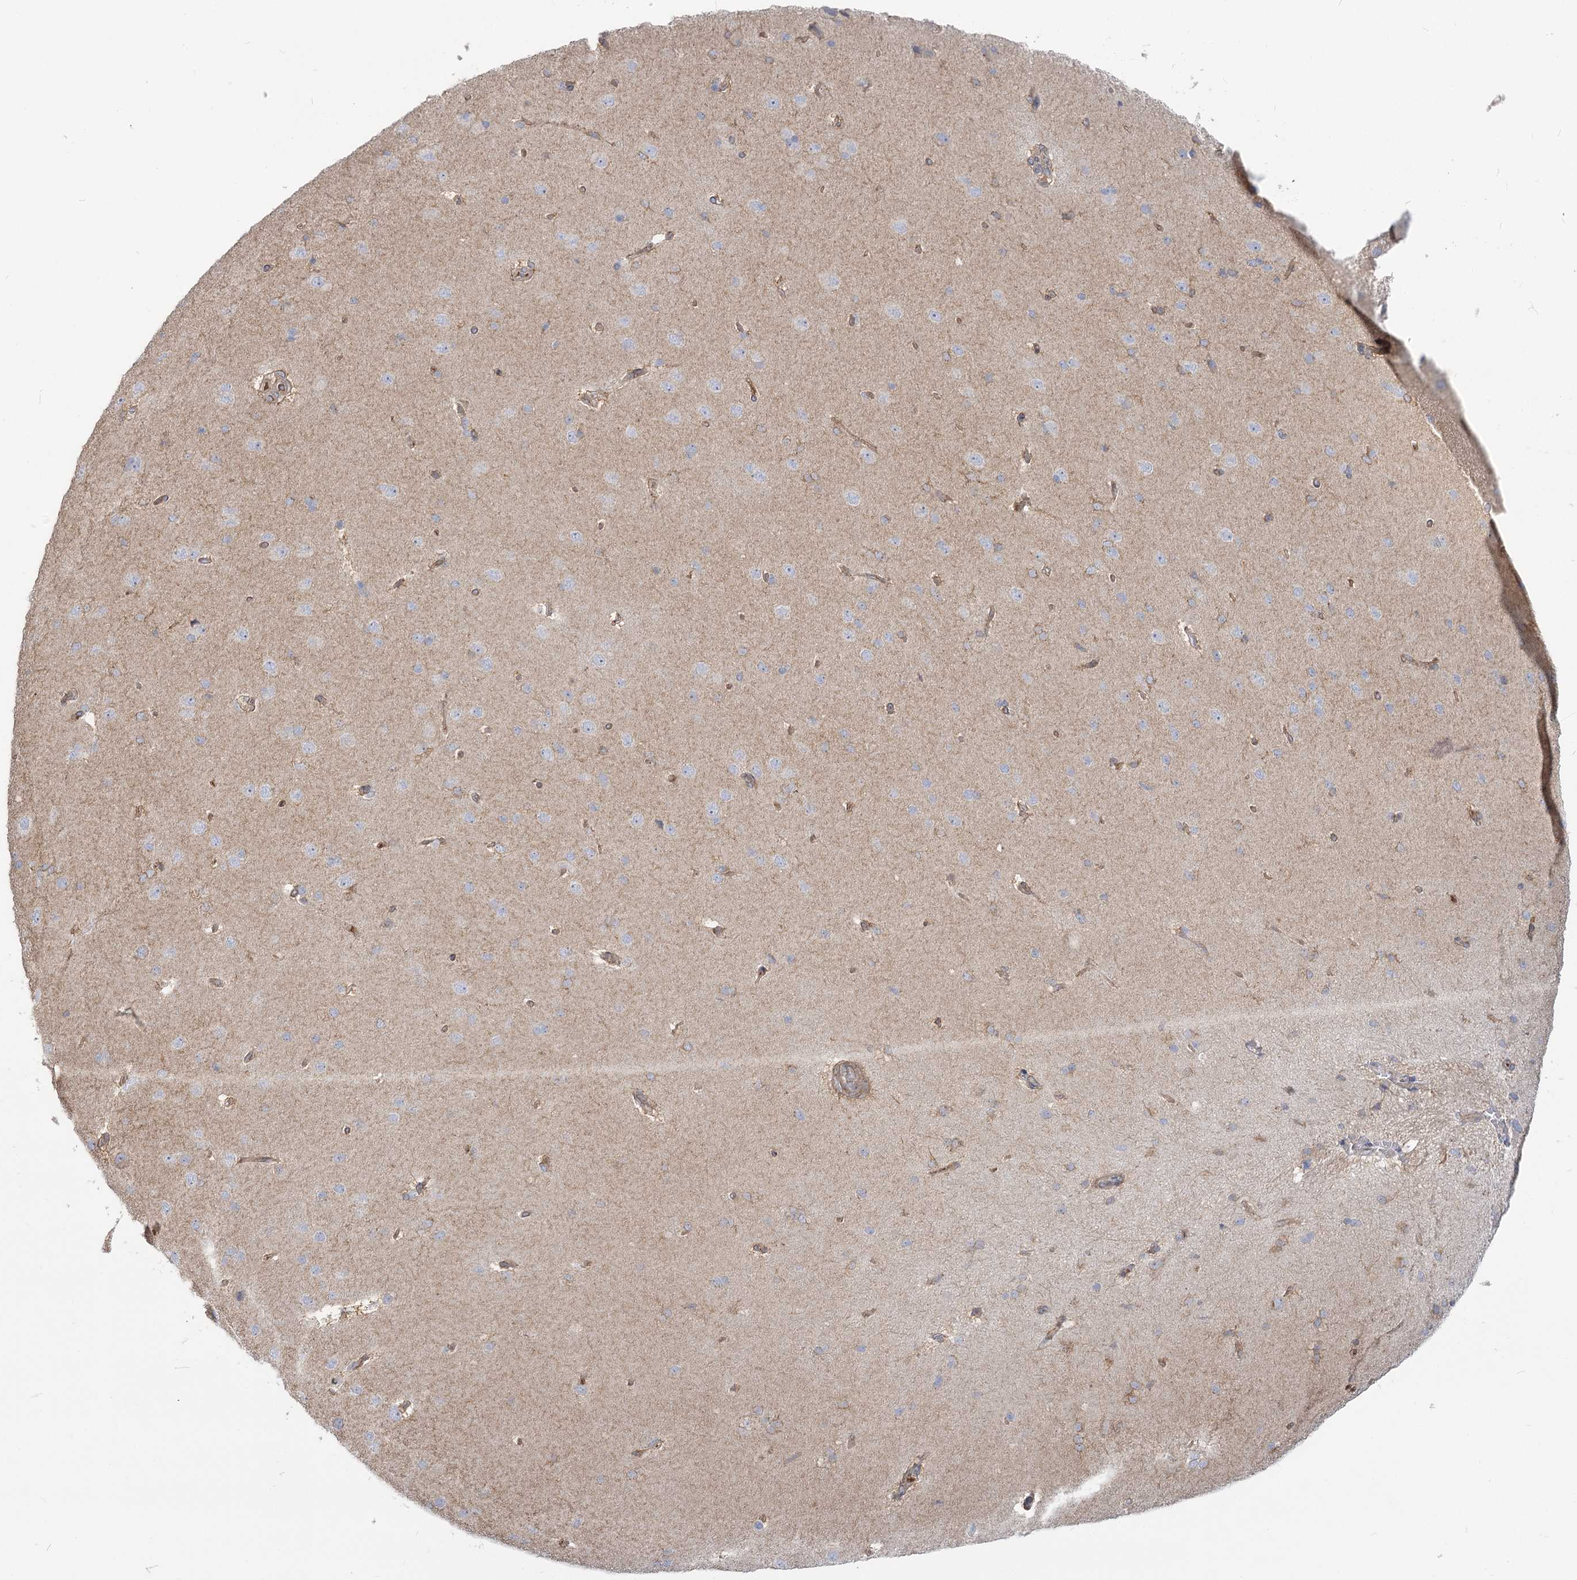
{"staining": {"intensity": "negative", "quantity": "none", "location": "none"}, "tissue": "cerebral cortex", "cell_type": "Endothelial cells", "image_type": "normal", "snomed": [{"axis": "morphology", "description": "Normal tissue, NOS"}, {"axis": "topography", "description": "Cerebral cortex"}], "caption": "DAB immunohistochemical staining of unremarkable cerebral cortex shows no significant positivity in endothelial cells. (Immunohistochemistry (ihc), brightfield microscopy, high magnification).", "gene": "MTMR3", "patient": {"sex": "male", "age": 62}}